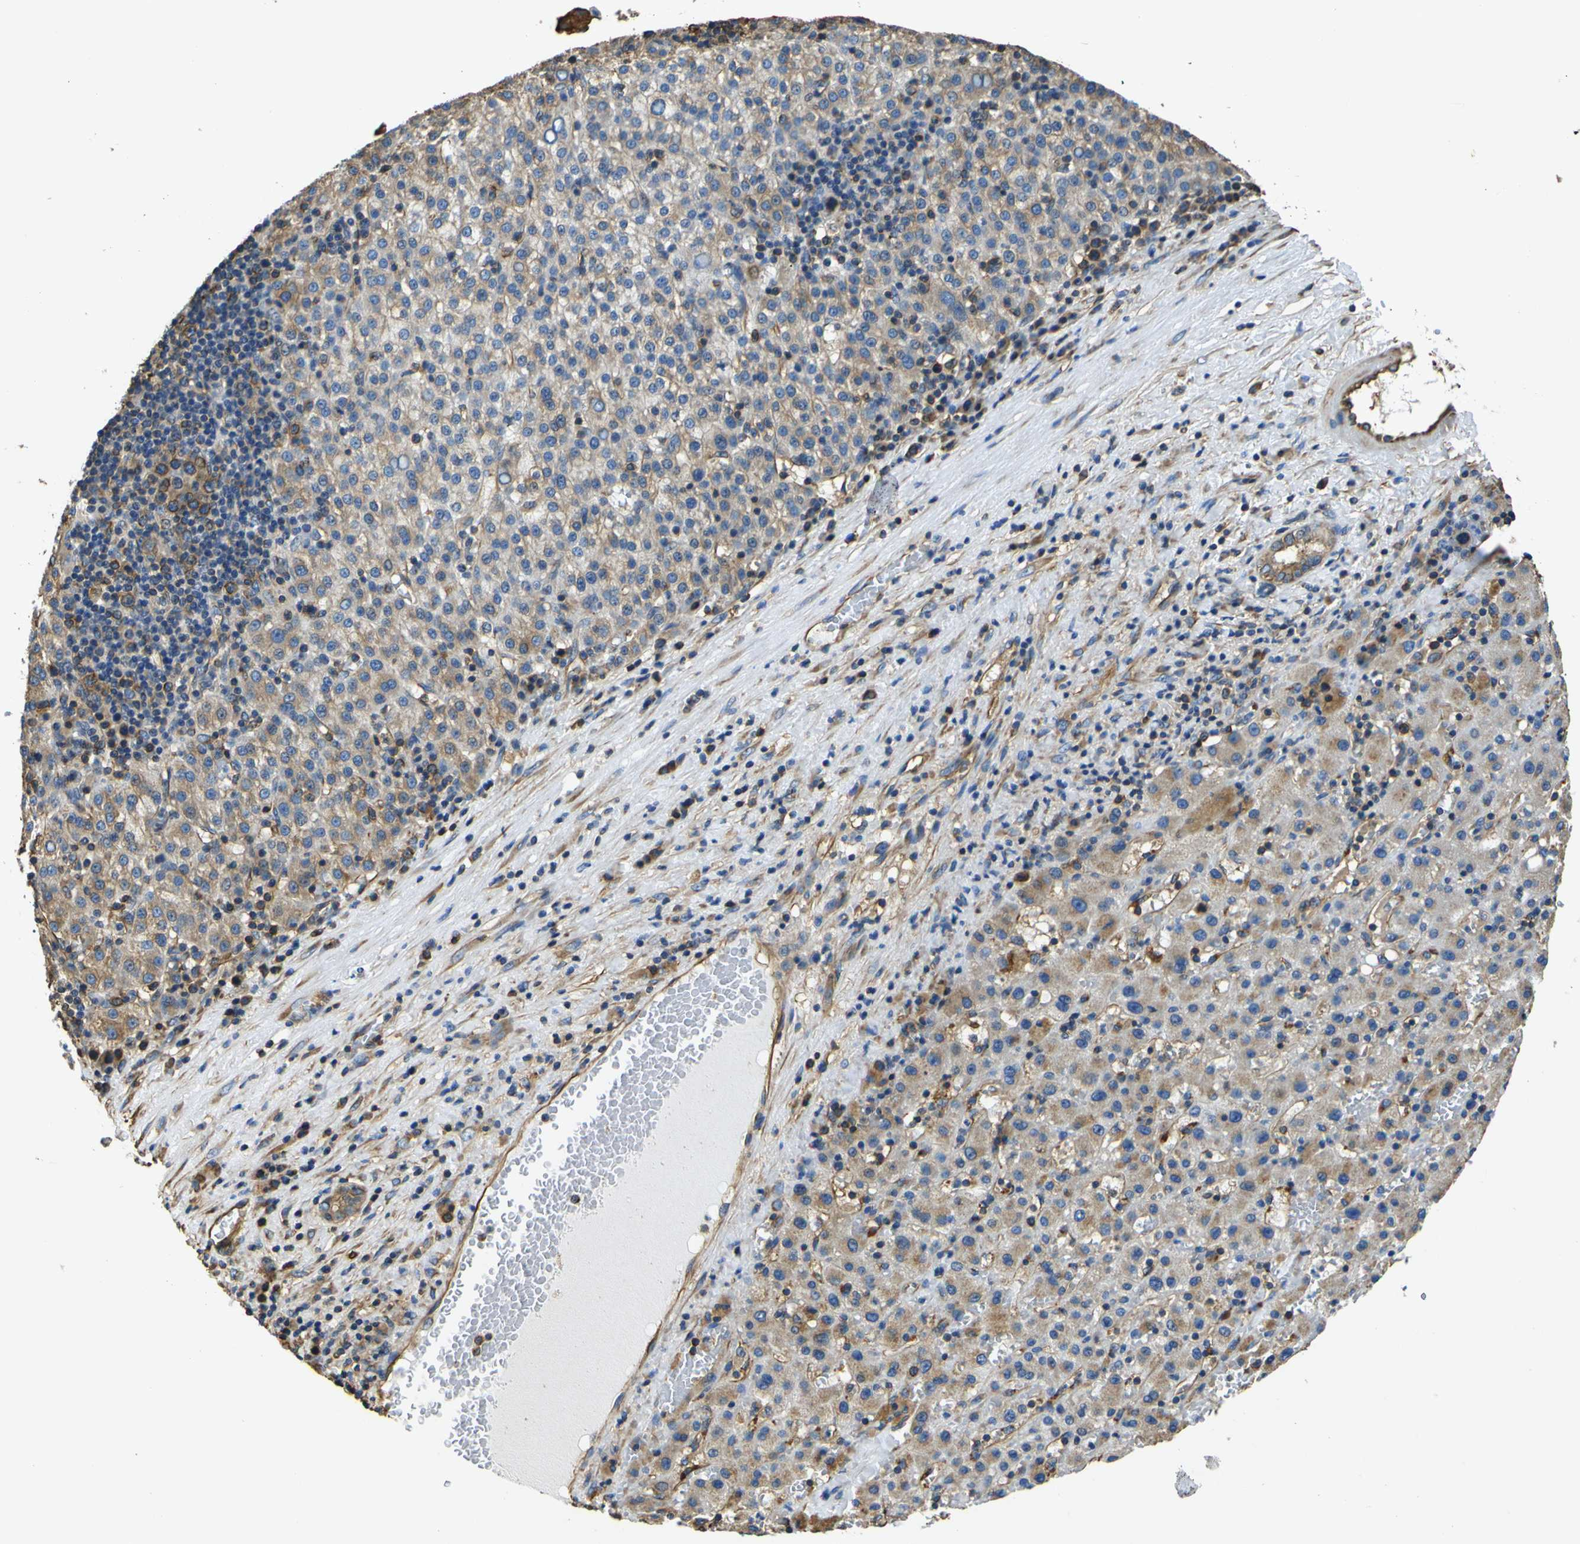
{"staining": {"intensity": "weak", "quantity": ">75%", "location": "cytoplasmic/membranous"}, "tissue": "liver cancer", "cell_type": "Tumor cells", "image_type": "cancer", "snomed": [{"axis": "morphology", "description": "Carcinoma, Hepatocellular, NOS"}, {"axis": "topography", "description": "Liver"}], "caption": "This is a photomicrograph of immunohistochemistry staining of liver hepatocellular carcinoma, which shows weak expression in the cytoplasmic/membranous of tumor cells.", "gene": "TUBB", "patient": {"sex": "female", "age": 58}}